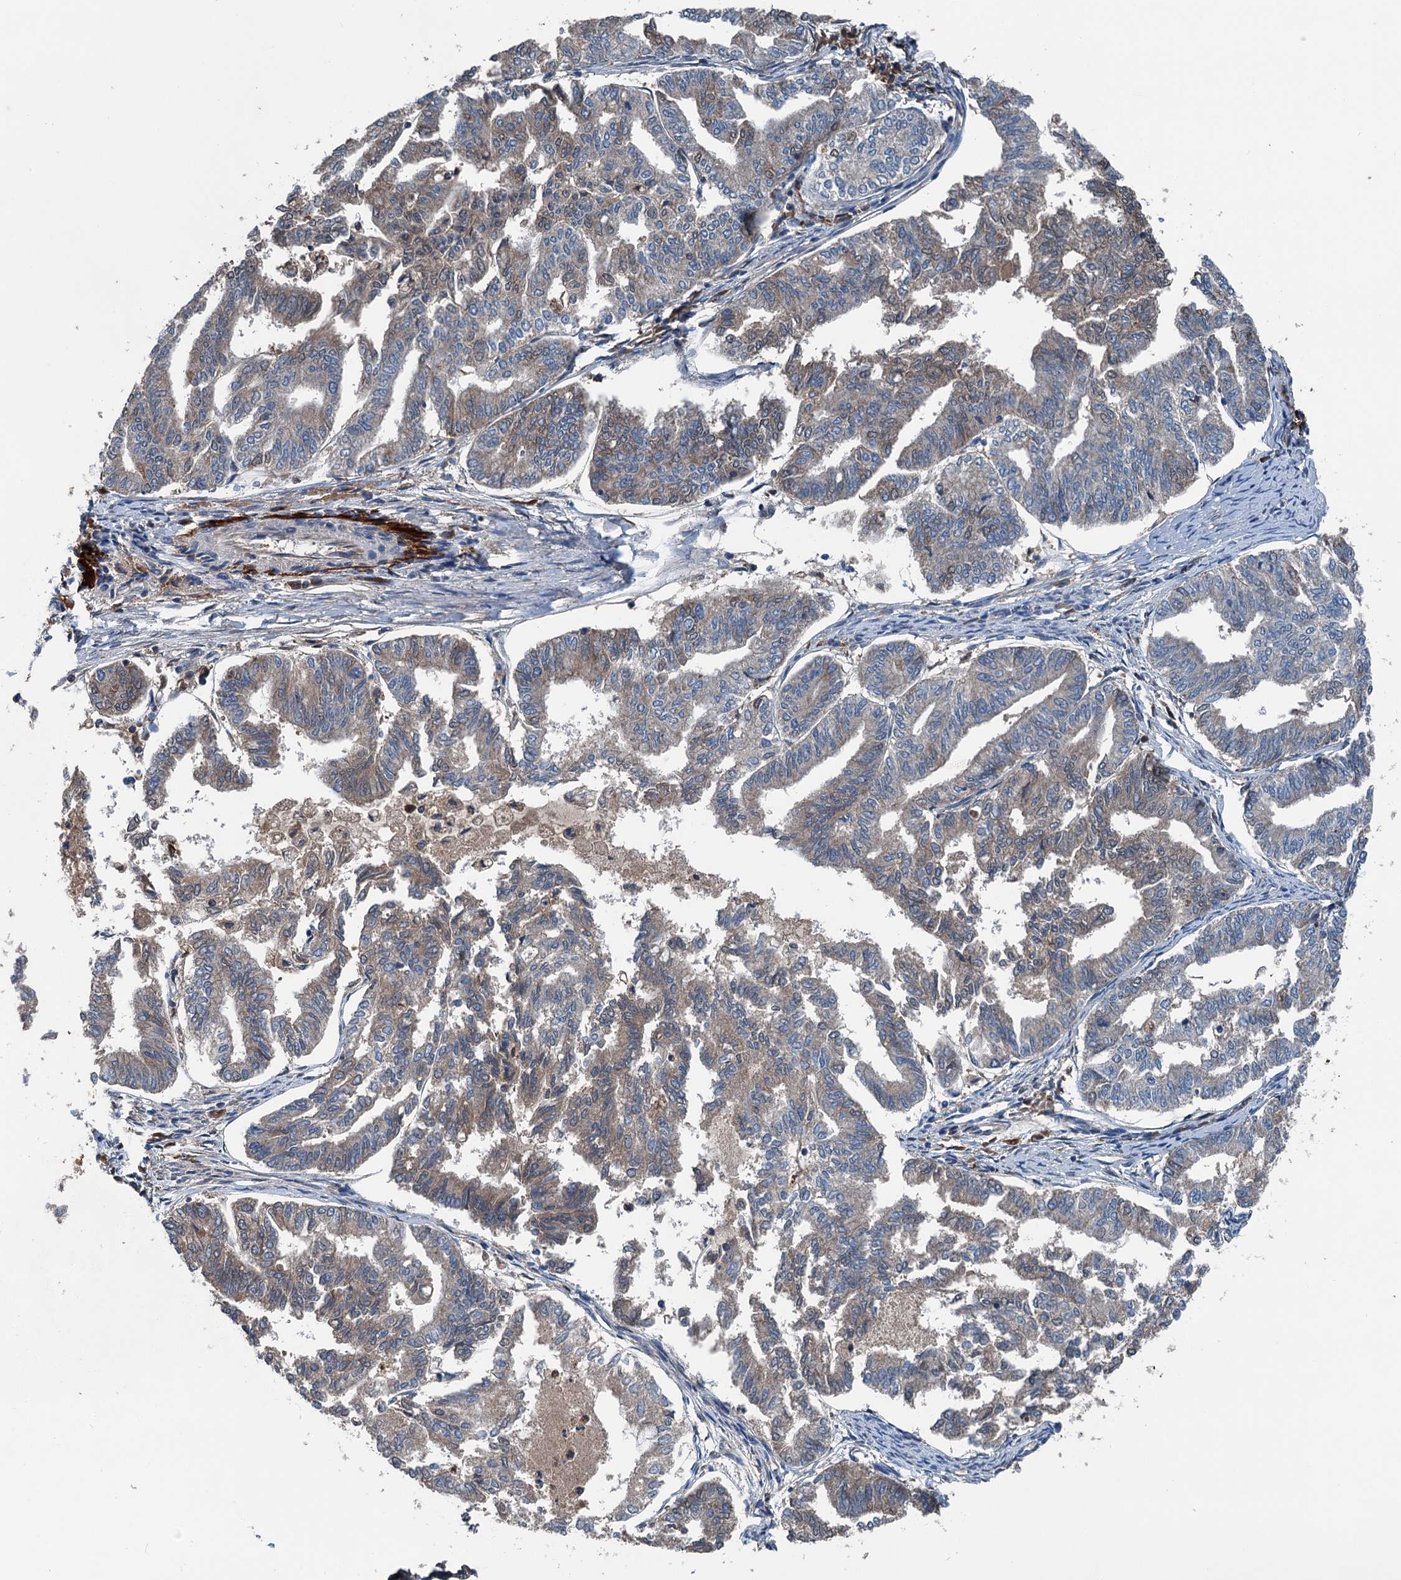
{"staining": {"intensity": "weak", "quantity": "25%-75%", "location": "cytoplasmic/membranous"}, "tissue": "endometrial cancer", "cell_type": "Tumor cells", "image_type": "cancer", "snomed": [{"axis": "morphology", "description": "Adenocarcinoma, NOS"}, {"axis": "topography", "description": "Endometrium"}], "caption": "Tumor cells reveal low levels of weak cytoplasmic/membranous expression in approximately 25%-75% of cells in adenocarcinoma (endometrial).", "gene": "PDSS1", "patient": {"sex": "female", "age": 79}}